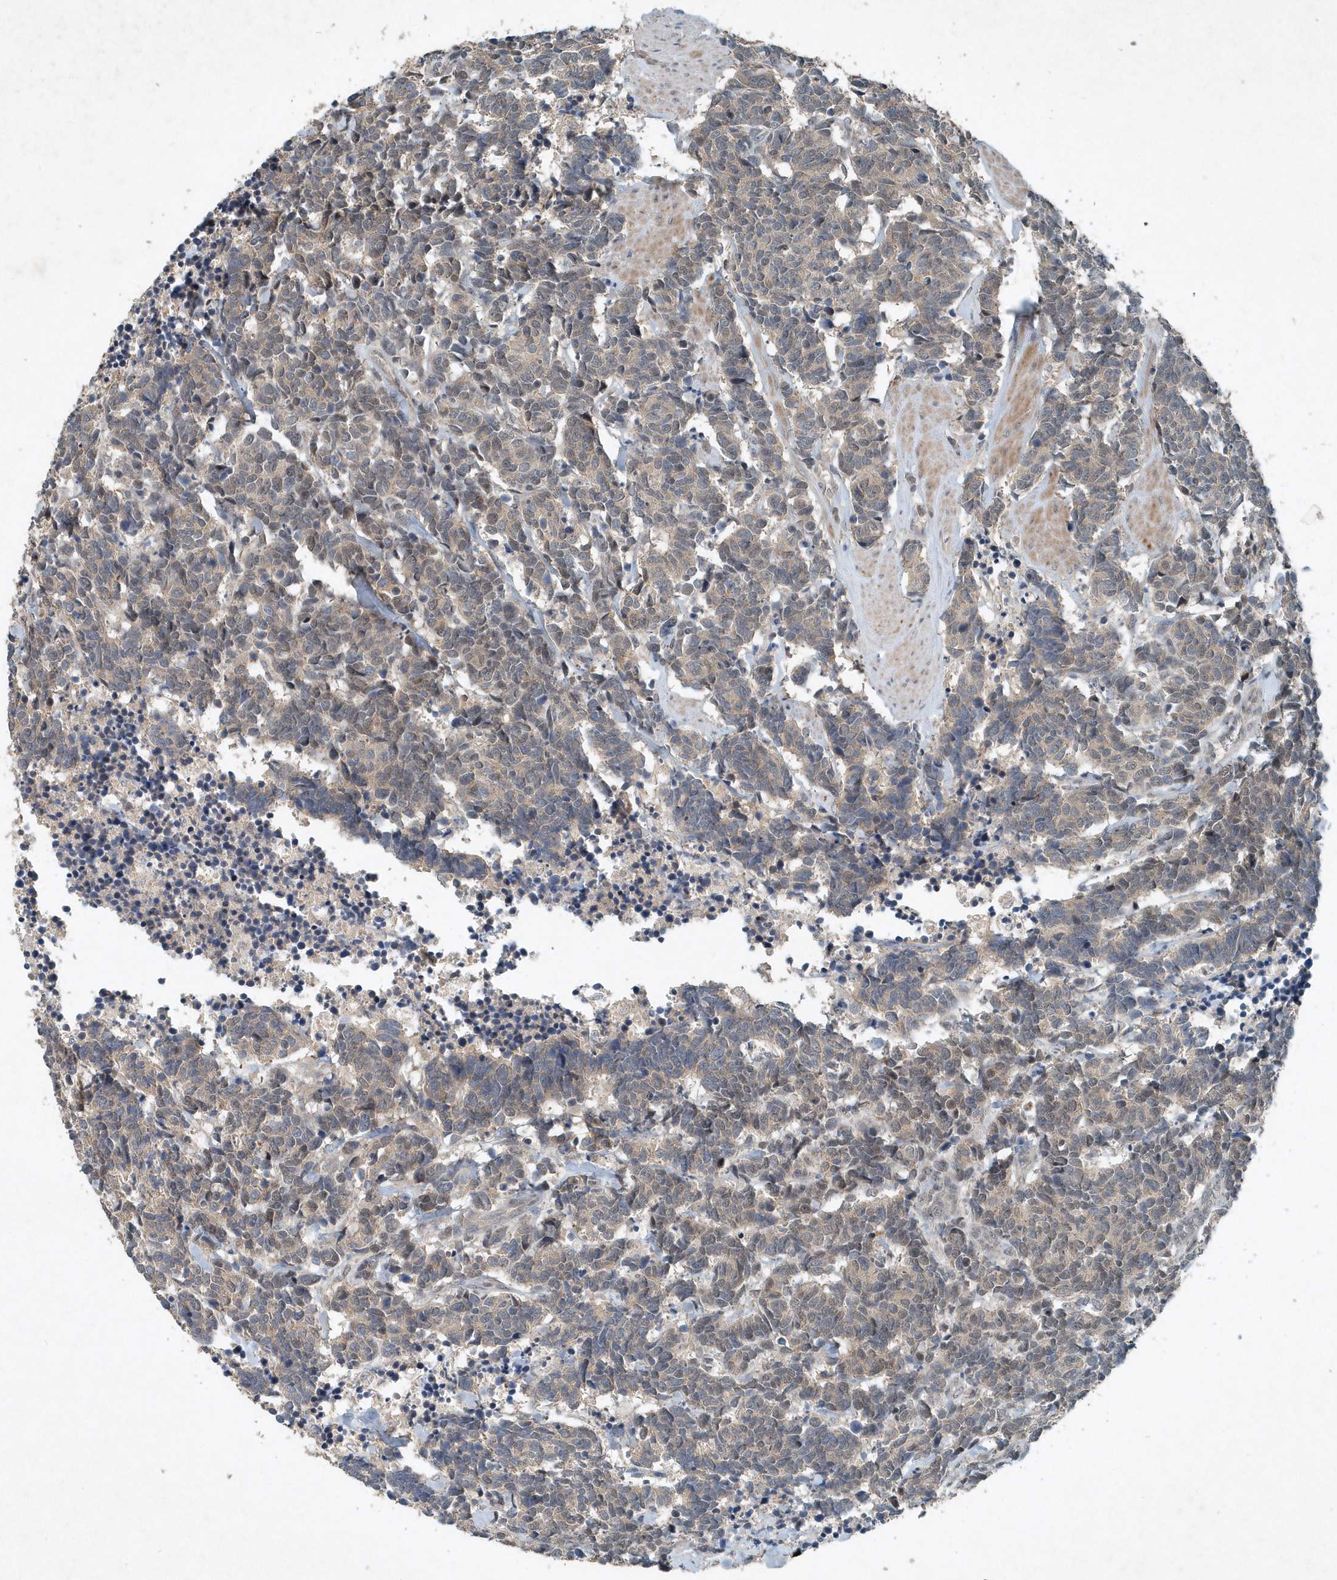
{"staining": {"intensity": "weak", "quantity": "25%-75%", "location": "cytoplasmic/membranous"}, "tissue": "carcinoid", "cell_type": "Tumor cells", "image_type": "cancer", "snomed": [{"axis": "morphology", "description": "Carcinoma, NOS"}, {"axis": "morphology", "description": "Carcinoid, malignant, NOS"}, {"axis": "topography", "description": "Urinary bladder"}], "caption": "Tumor cells display low levels of weak cytoplasmic/membranous expression in approximately 25%-75% of cells in carcinoma. (DAB (3,3'-diaminobenzidine) = brown stain, brightfield microscopy at high magnification).", "gene": "SCFD2", "patient": {"sex": "male", "age": 57}}